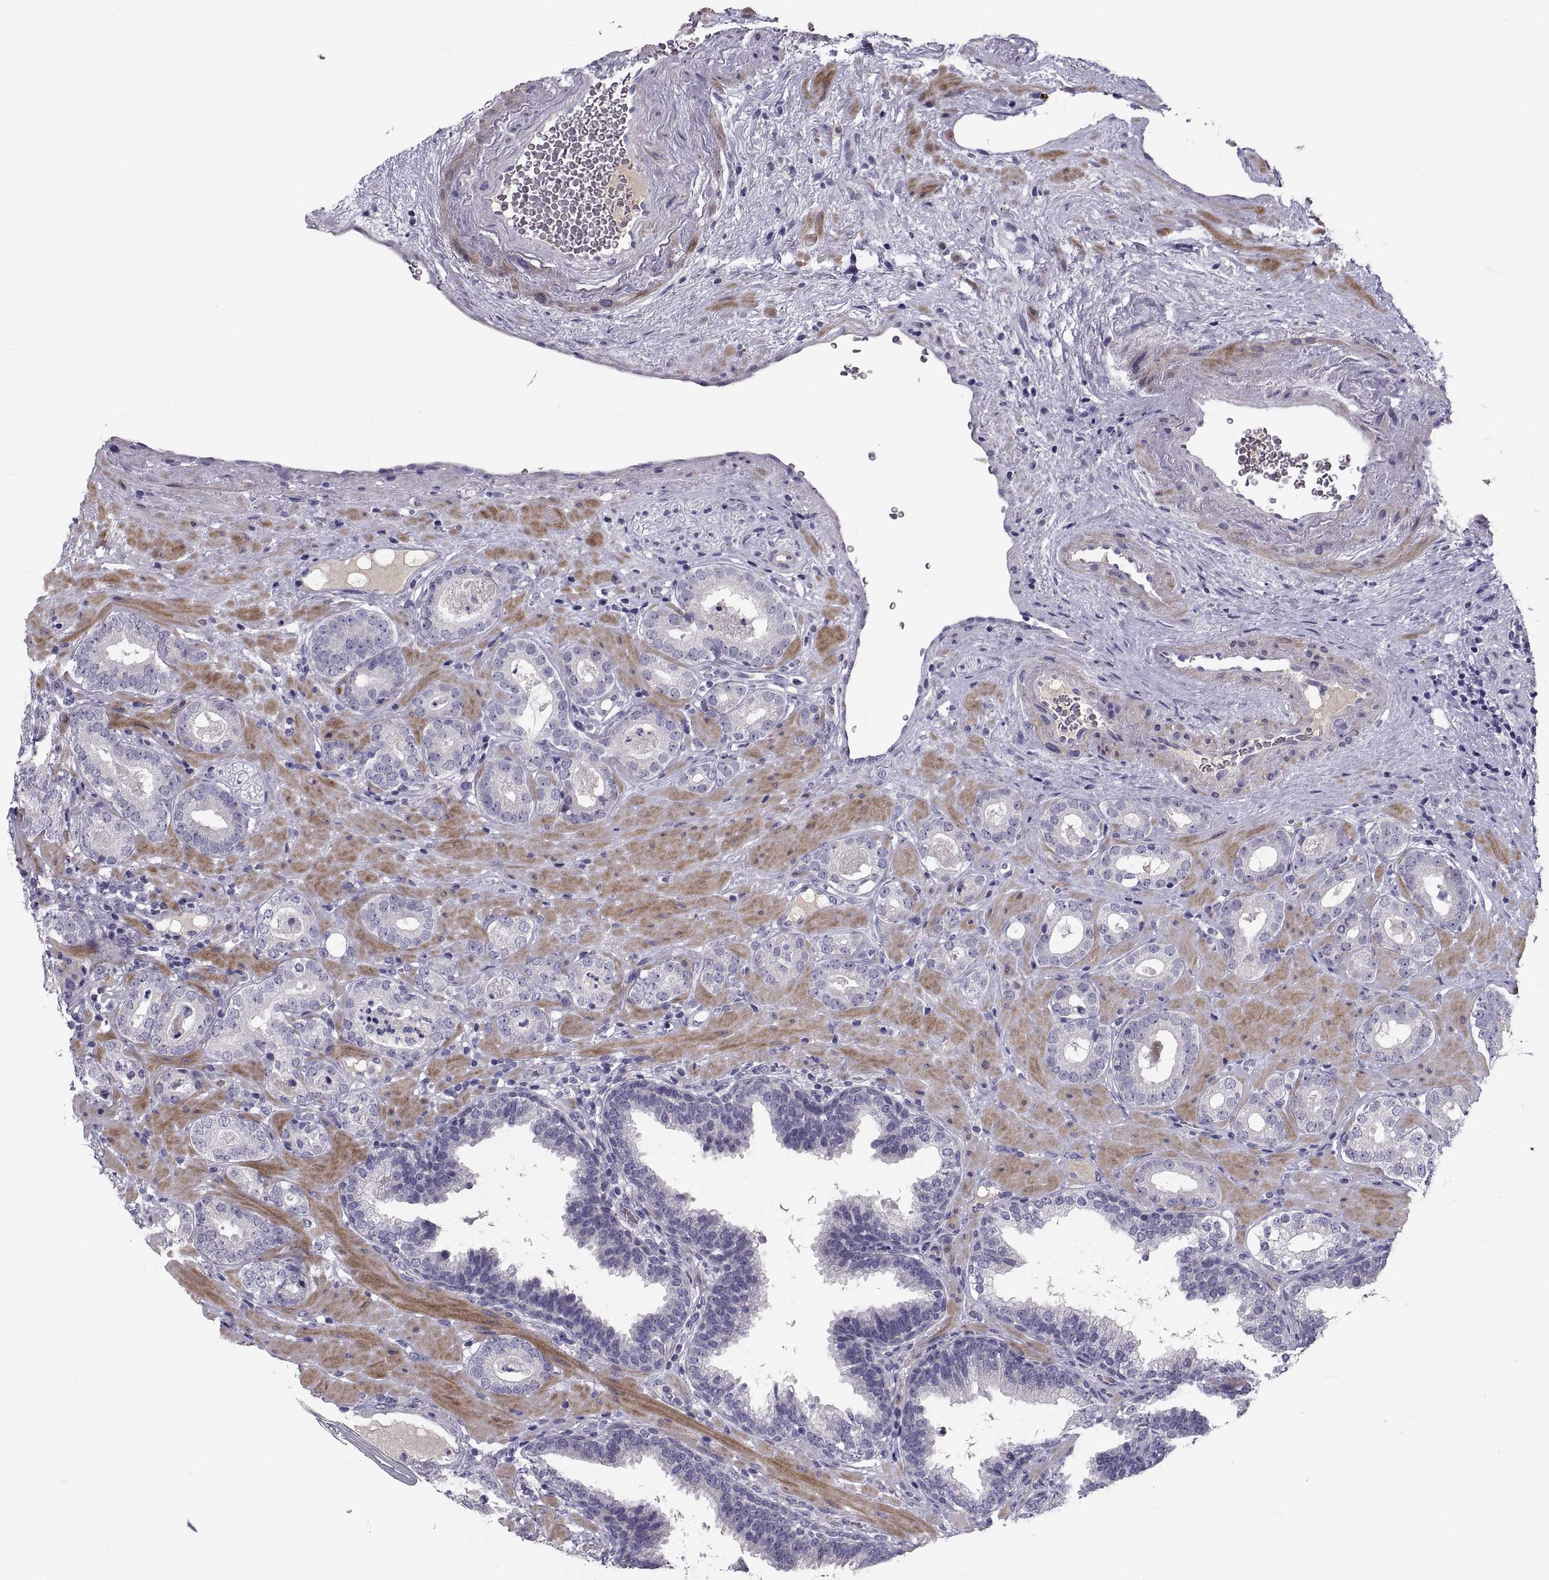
{"staining": {"intensity": "negative", "quantity": "none", "location": "none"}, "tissue": "prostate cancer", "cell_type": "Tumor cells", "image_type": "cancer", "snomed": [{"axis": "morphology", "description": "Adenocarcinoma, Low grade"}, {"axis": "topography", "description": "Prostate"}], "caption": "There is no significant staining in tumor cells of adenocarcinoma (low-grade) (prostate).", "gene": "PDZRN4", "patient": {"sex": "male", "age": 60}}